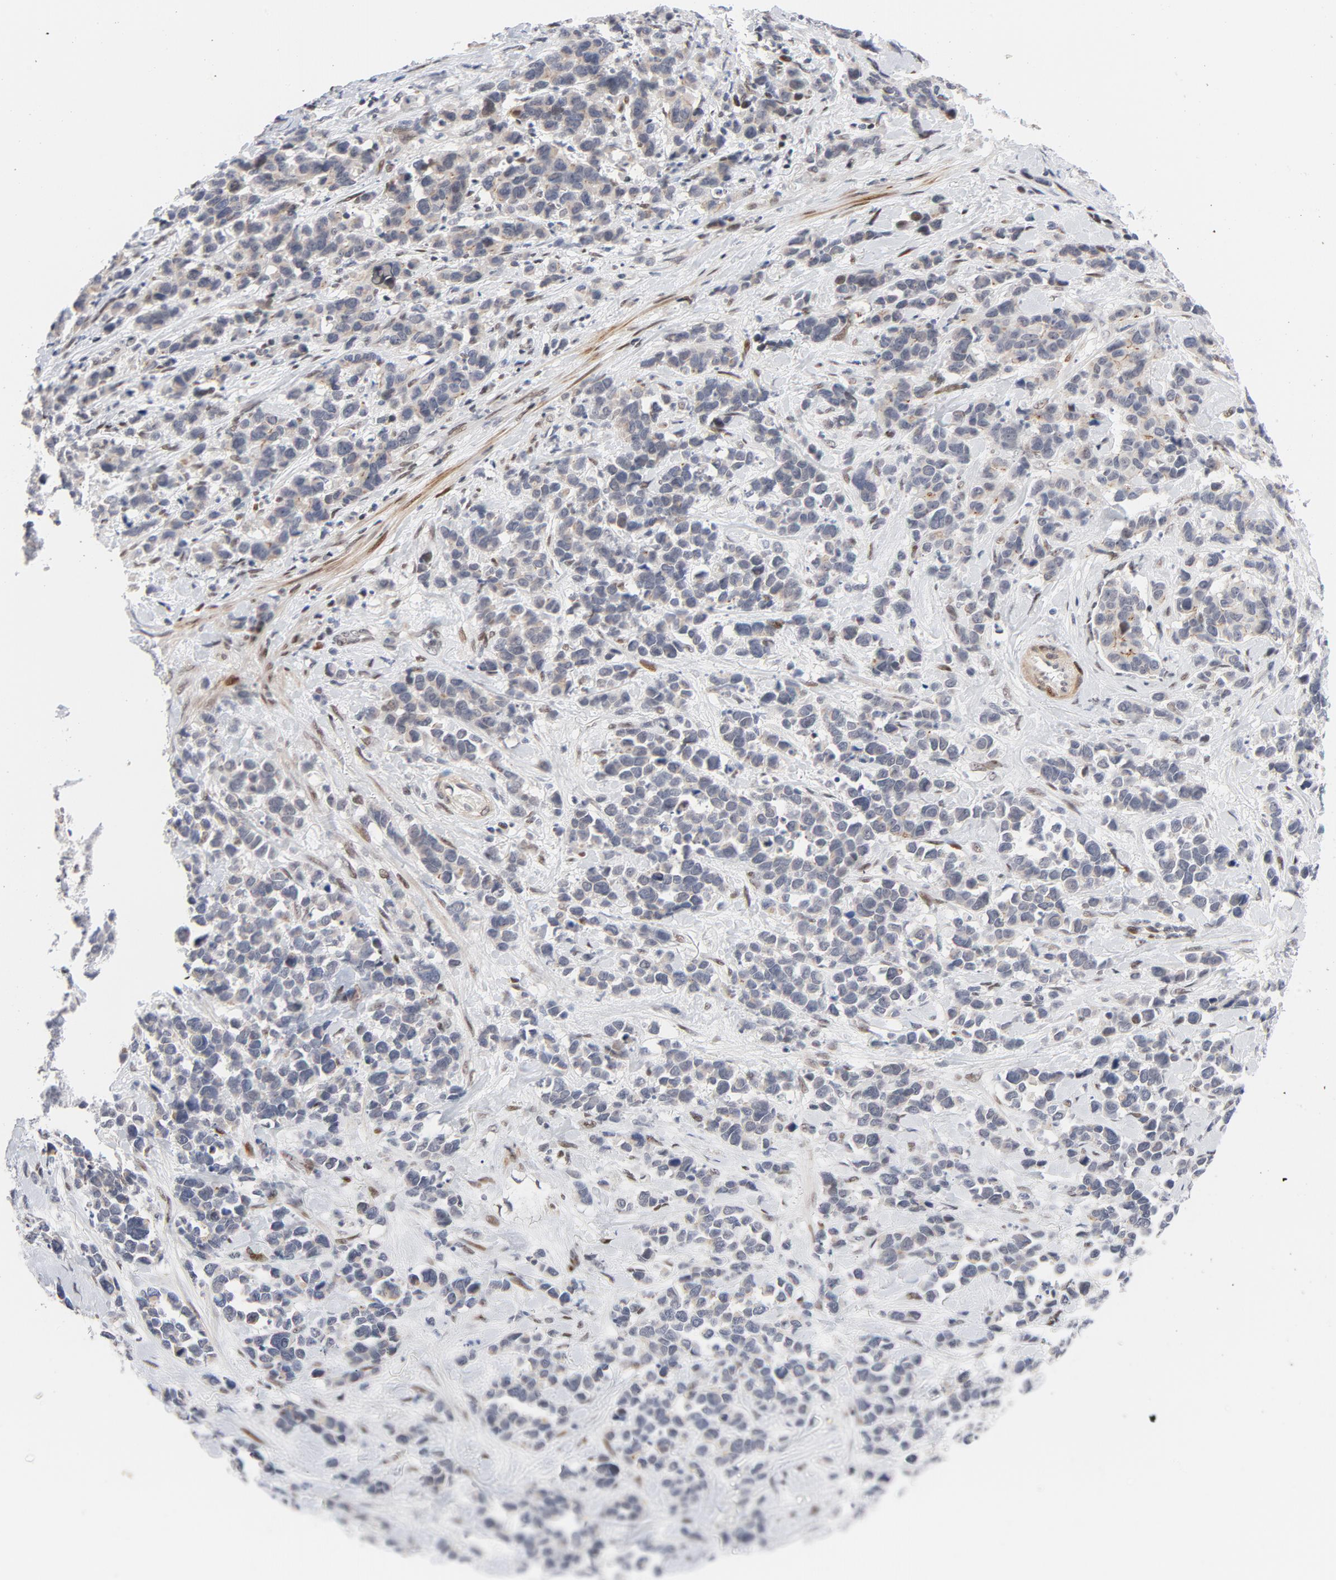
{"staining": {"intensity": "weak", "quantity": "25%-75%", "location": "cytoplasmic/membranous"}, "tissue": "stomach cancer", "cell_type": "Tumor cells", "image_type": "cancer", "snomed": [{"axis": "morphology", "description": "Adenocarcinoma, NOS"}, {"axis": "topography", "description": "Stomach, upper"}], "caption": "Brown immunohistochemical staining in stomach cancer displays weak cytoplasmic/membranous staining in approximately 25%-75% of tumor cells.", "gene": "NFIC", "patient": {"sex": "male", "age": 71}}